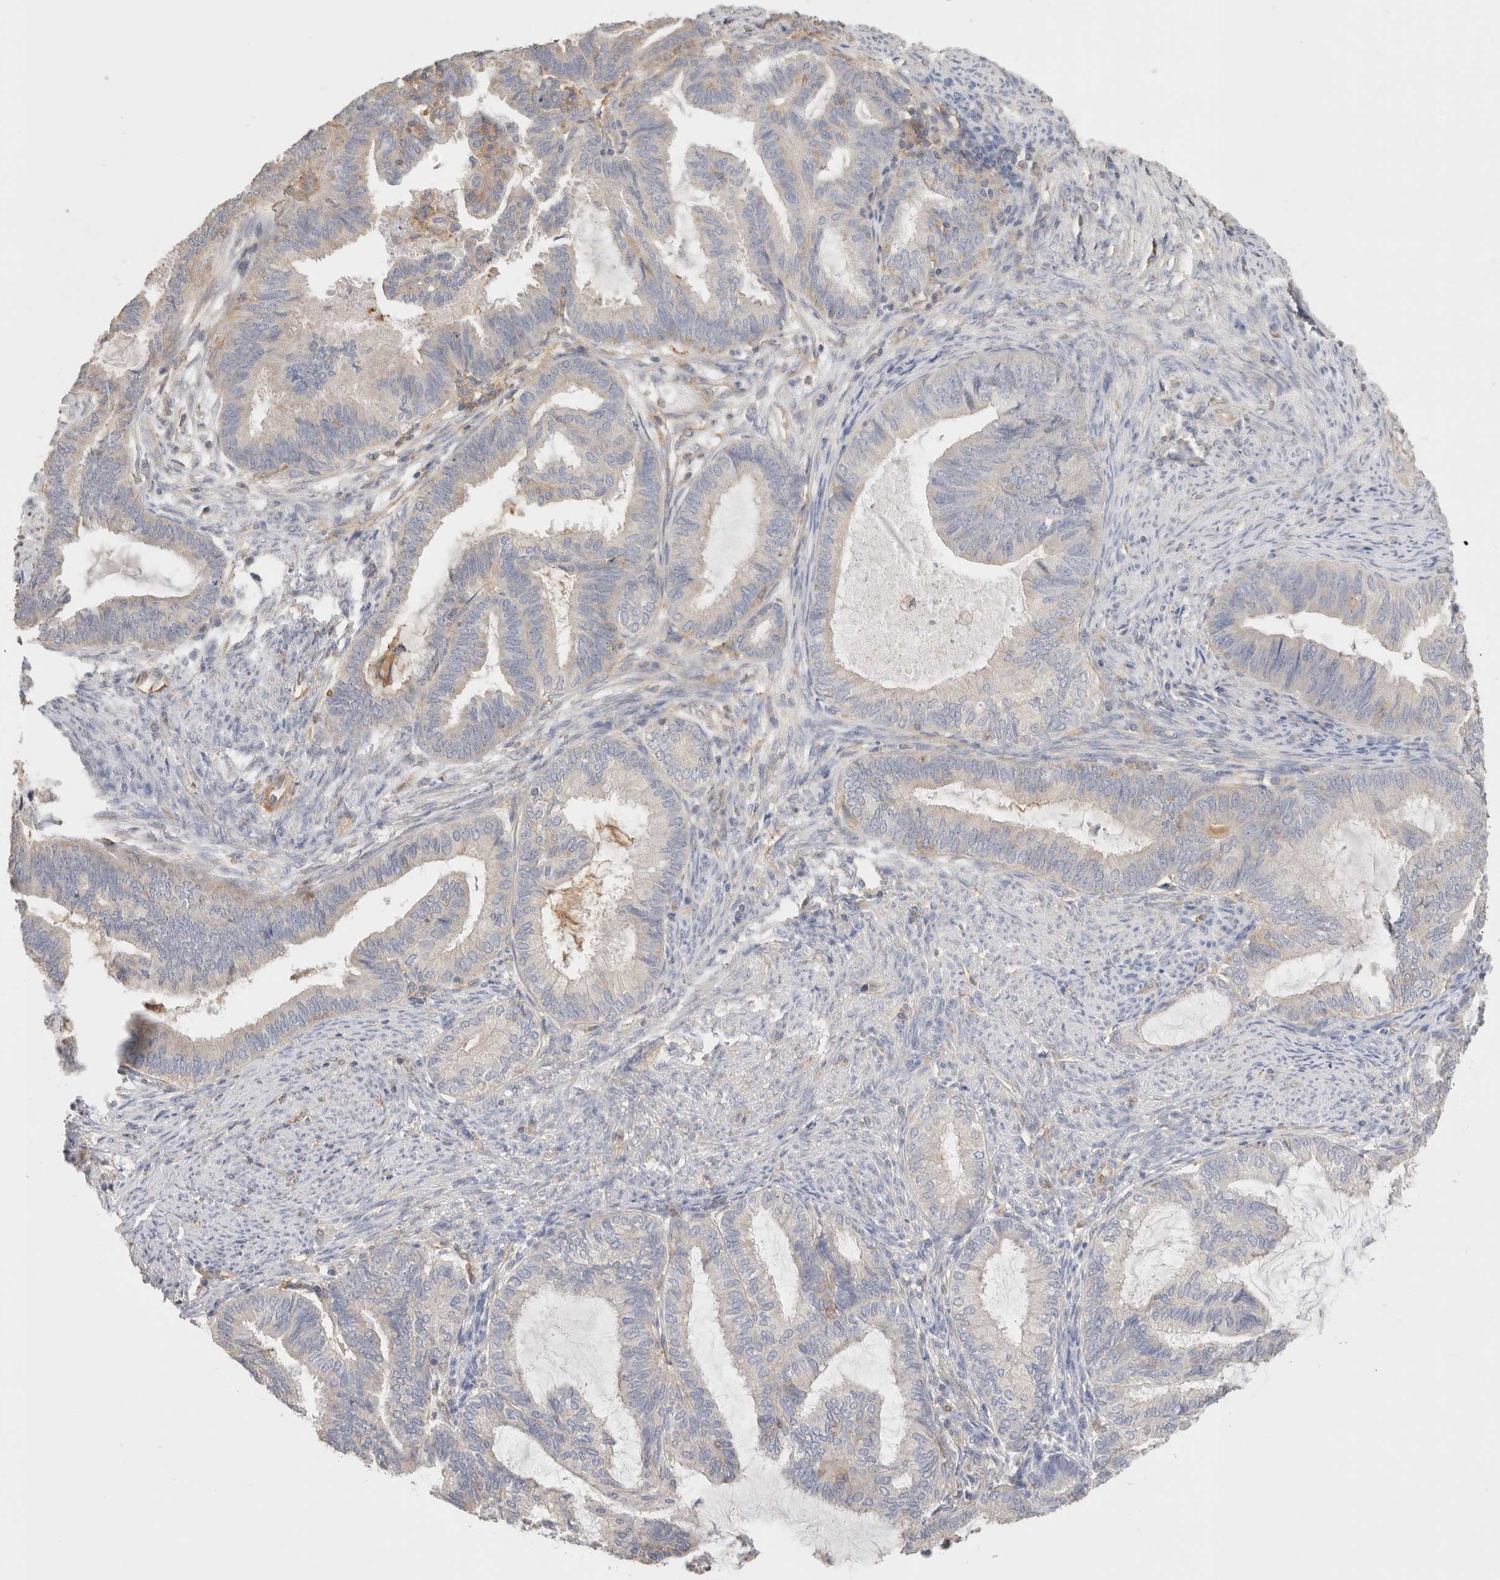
{"staining": {"intensity": "negative", "quantity": "none", "location": "none"}, "tissue": "endometrial cancer", "cell_type": "Tumor cells", "image_type": "cancer", "snomed": [{"axis": "morphology", "description": "Adenocarcinoma, NOS"}, {"axis": "topography", "description": "Endometrium"}], "caption": "Photomicrograph shows no significant protein staining in tumor cells of endometrial cancer.", "gene": "CFAP418", "patient": {"sex": "female", "age": 86}}